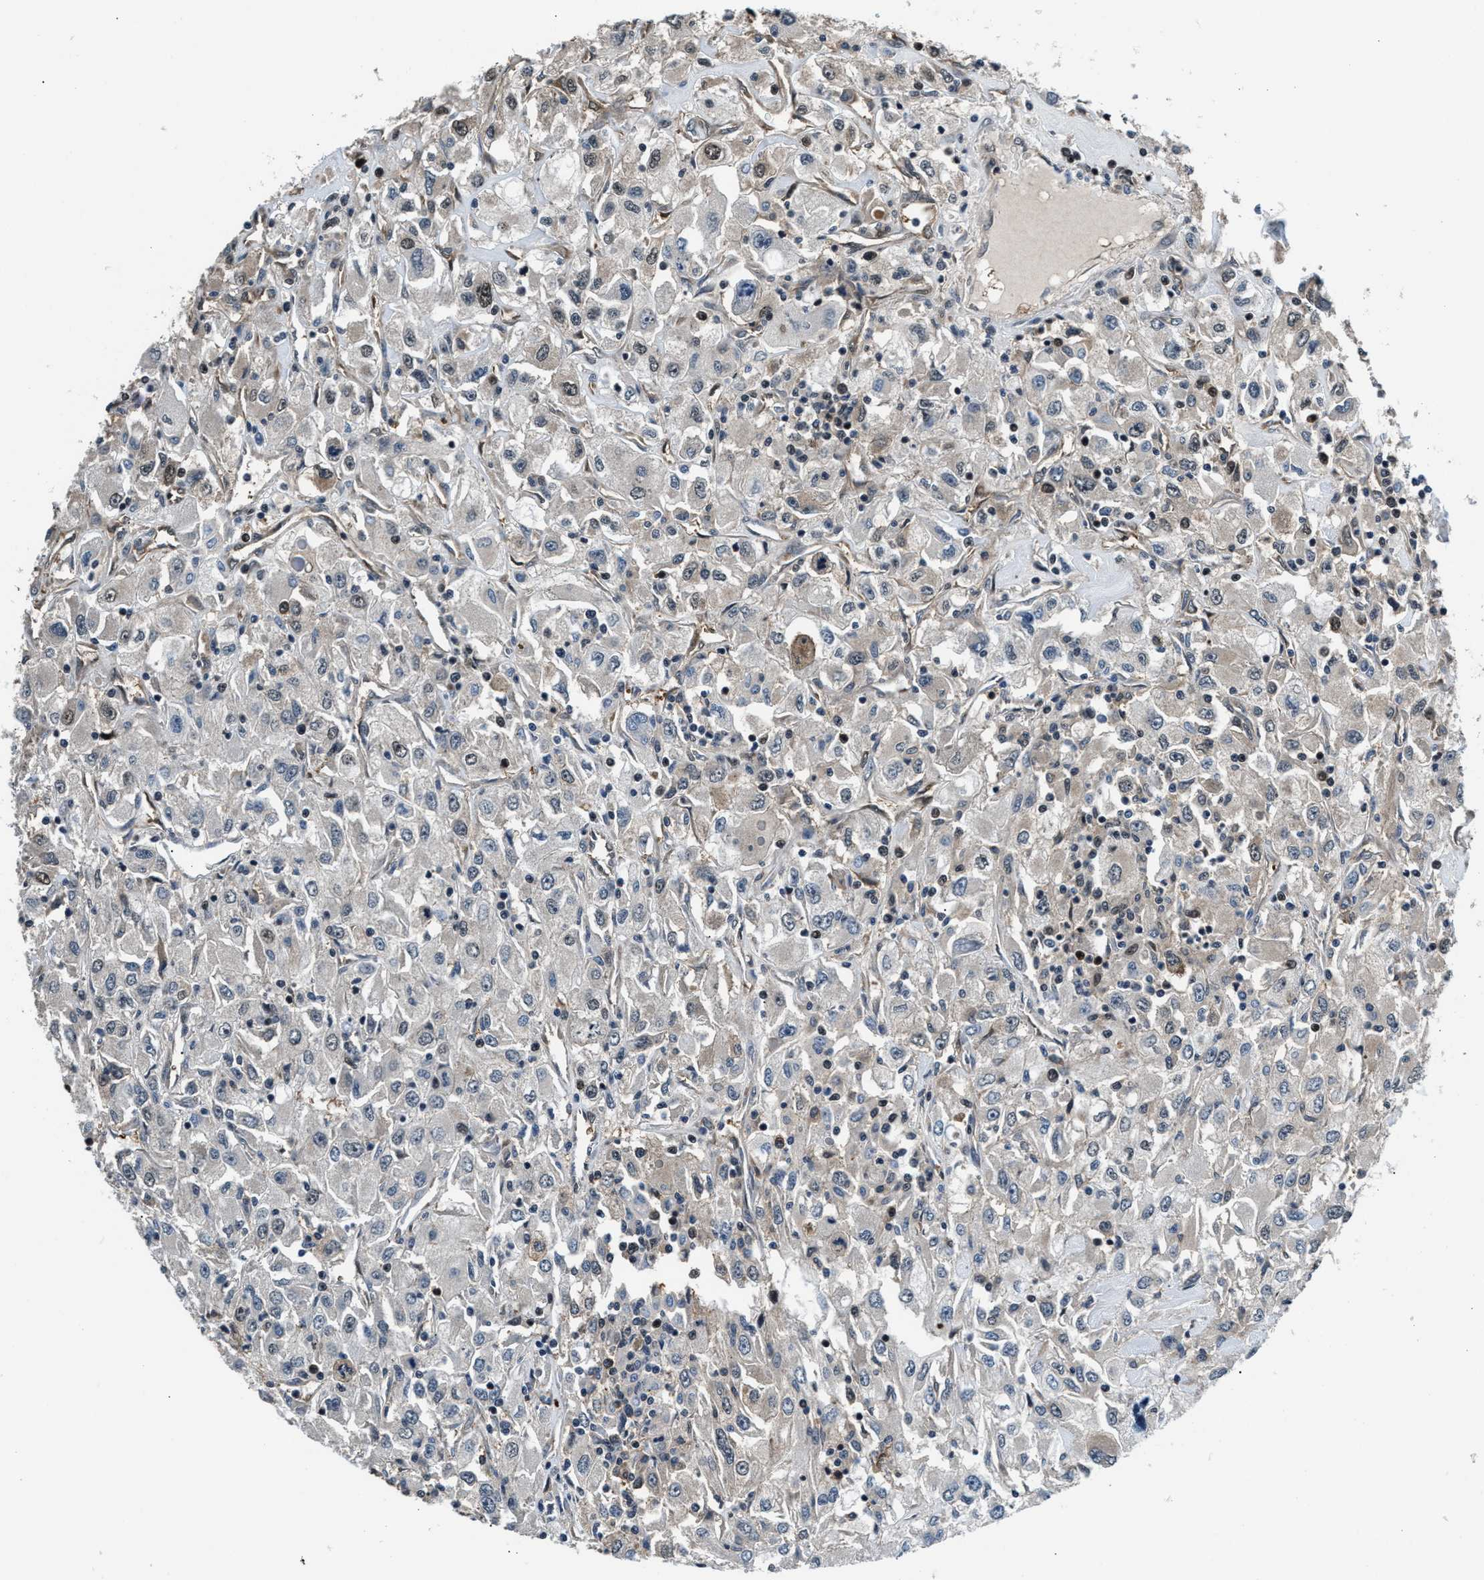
{"staining": {"intensity": "weak", "quantity": "<25%", "location": "cytoplasmic/membranous,nuclear"}, "tissue": "renal cancer", "cell_type": "Tumor cells", "image_type": "cancer", "snomed": [{"axis": "morphology", "description": "Adenocarcinoma, NOS"}, {"axis": "topography", "description": "Kidney"}], "caption": "IHC photomicrograph of neoplastic tissue: human adenocarcinoma (renal) stained with DAB (3,3'-diaminobenzidine) reveals no significant protein positivity in tumor cells.", "gene": "RBM33", "patient": {"sex": "female", "age": 52}}